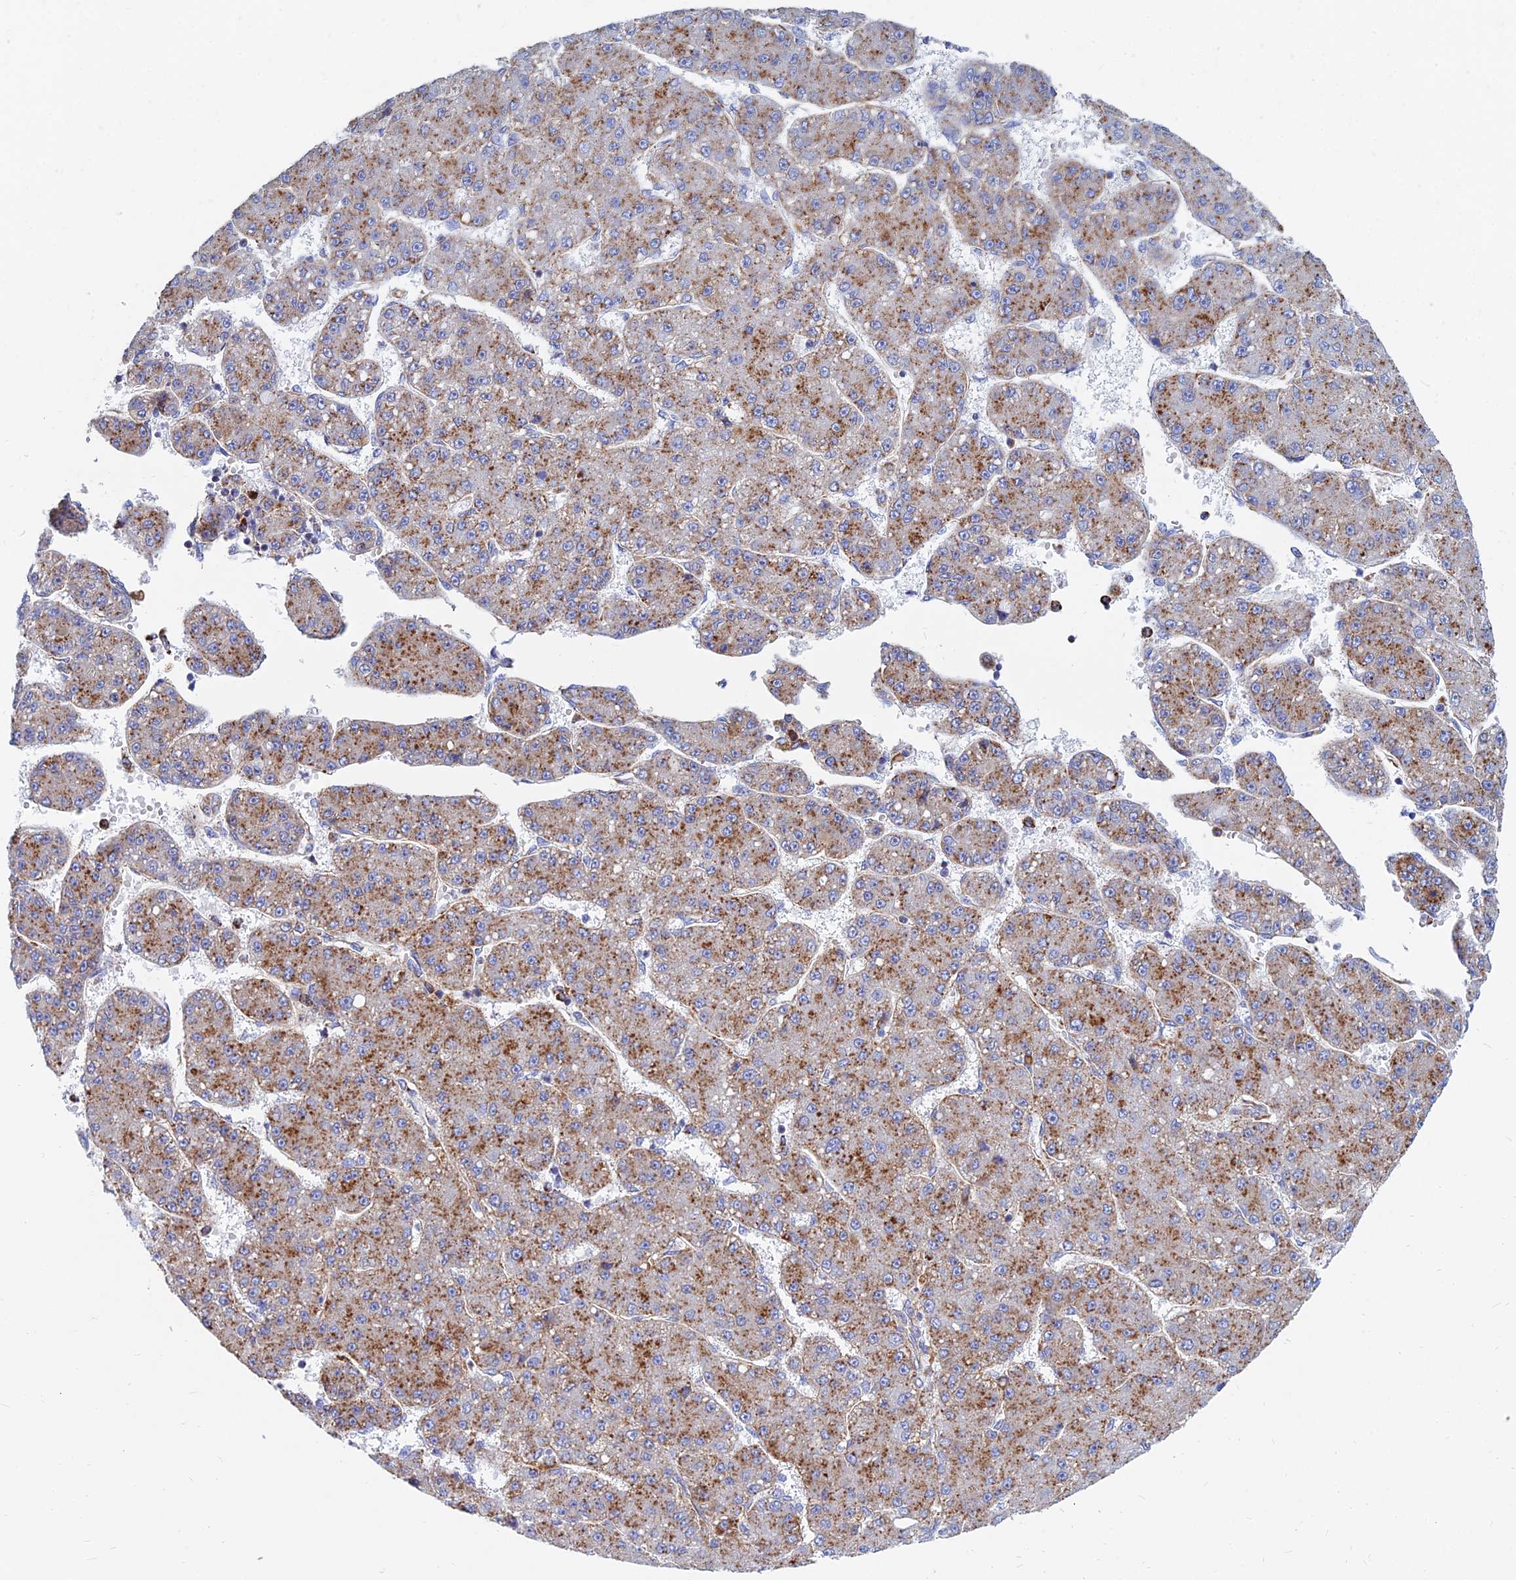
{"staining": {"intensity": "moderate", "quantity": ">75%", "location": "cytoplasmic/membranous"}, "tissue": "liver cancer", "cell_type": "Tumor cells", "image_type": "cancer", "snomed": [{"axis": "morphology", "description": "Carcinoma, Hepatocellular, NOS"}, {"axis": "topography", "description": "Liver"}], "caption": "Human liver hepatocellular carcinoma stained with a brown dye shows moderate cytoplasmic/membranous positive staining in about >75% of tumor cells.", "gene": "SPNS1", "patient": {"sex": "male", "age": 67}}